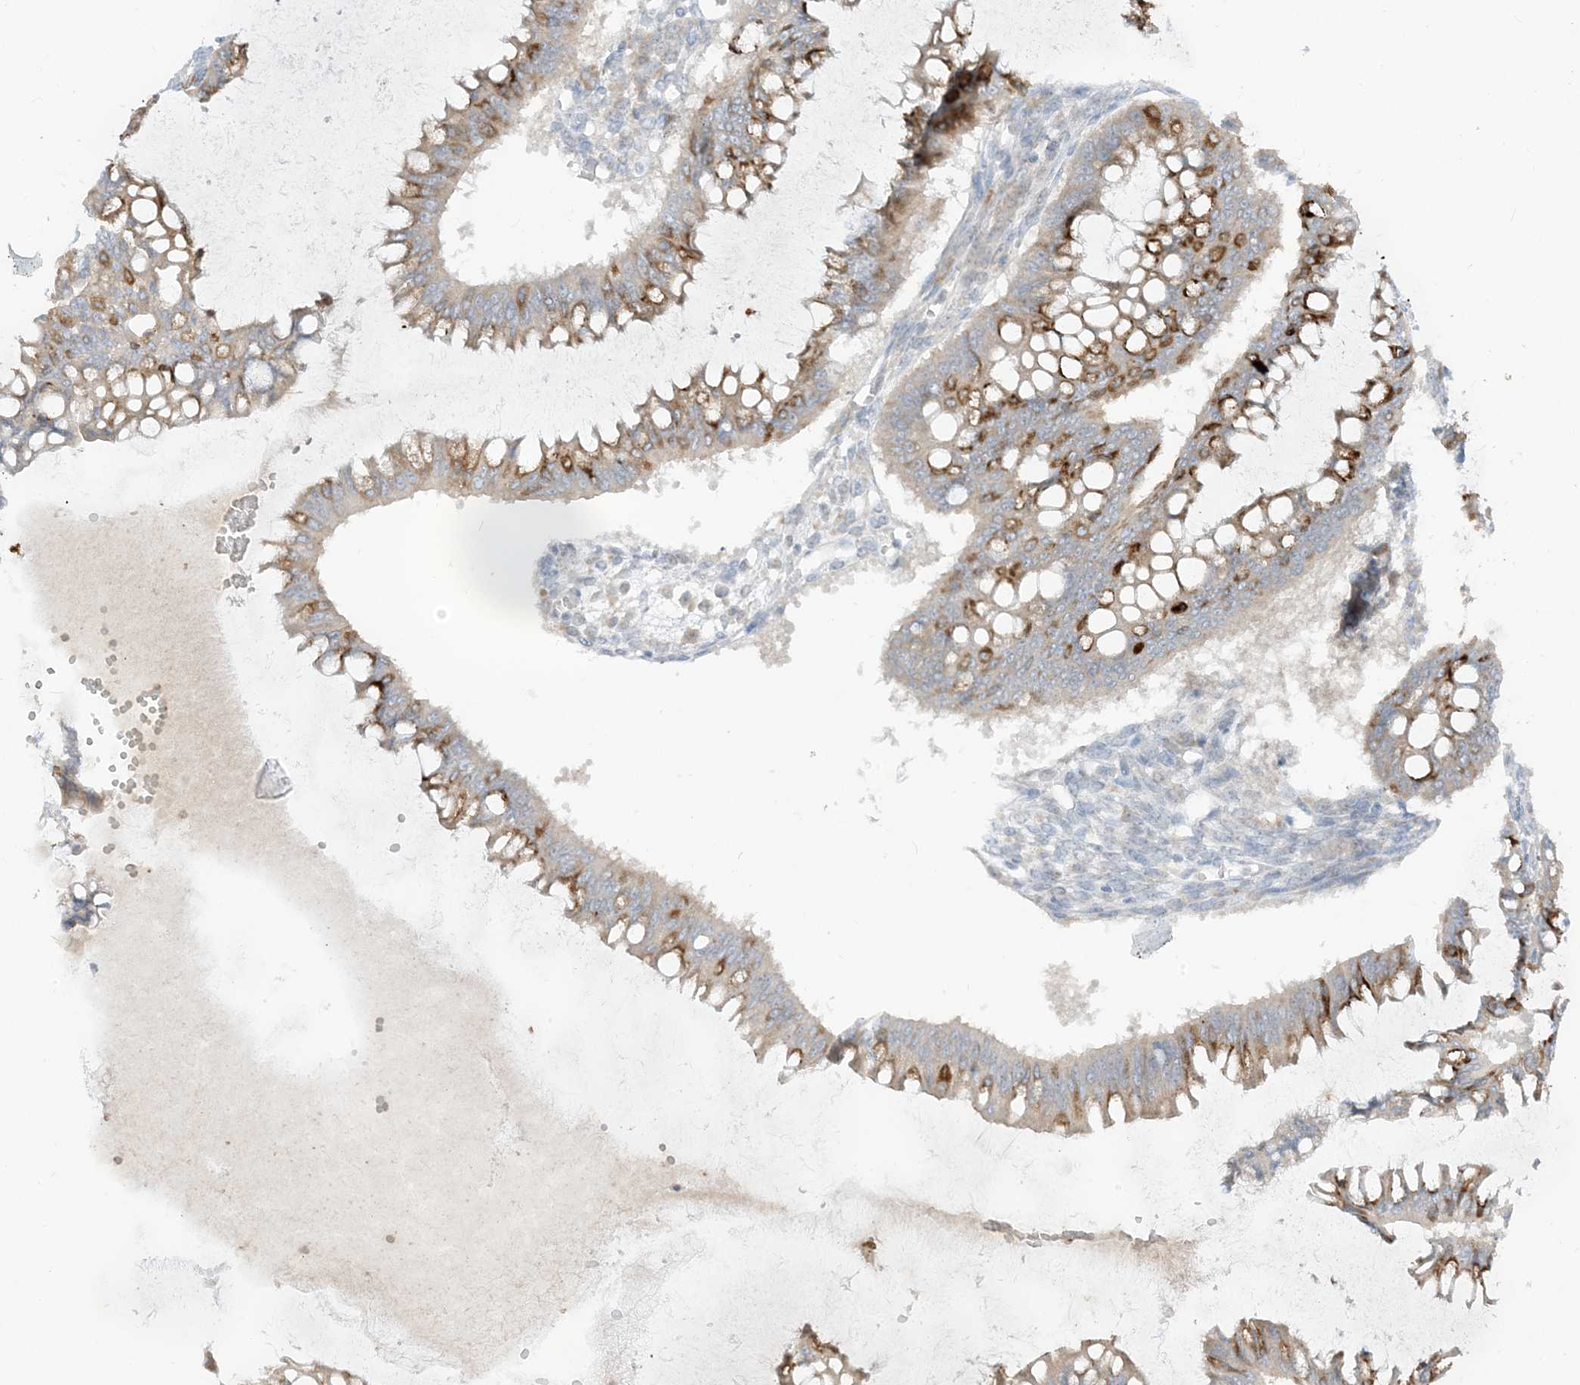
{"staining": {"intensity": "strong", "quantity": "<25%", "location": "cytoplasmic/membranous"}, "tissue": "ovarian cancer", "cell_type": "Tumor cells", "image_type": "cancer", "snomed": [{"axis": "morphology", "description": "Cystadenocarcinoma, mucinous, NOS"}, {"axis": "topography", "description": "Ovary"}], "caption": "This is an image of immunohistochemistry (IHC) staining of ovarian mucinous cystadenocarcinoma, which shows strong expression in the cytoplasmic/membranous of tumor cells.", "gene": "LOXL3", "patient": {"sex": "female", "age": 73}}